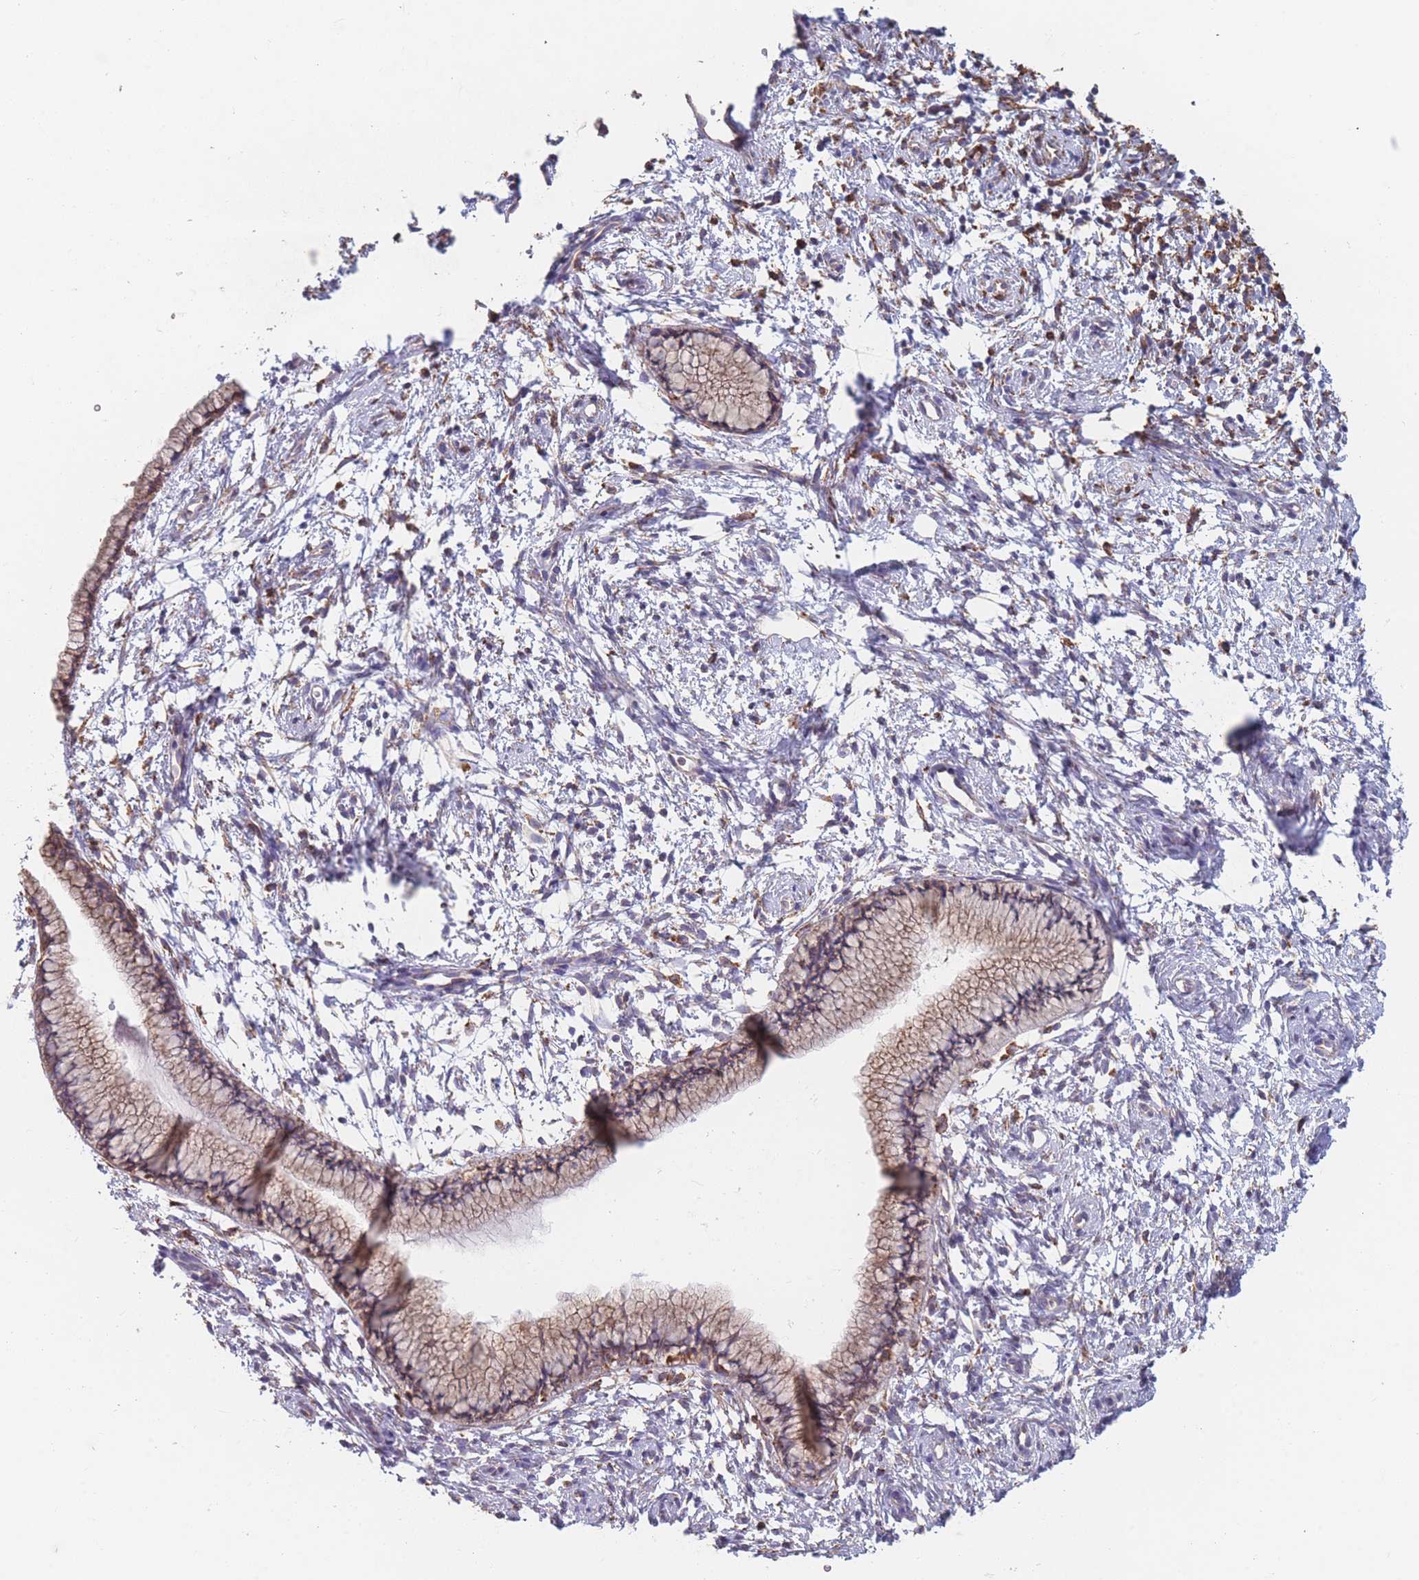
{"staining": {"intensity": "moderate", "quantity": ">75%", "location": "cytoplasmic/membranous"}, "tissue": "cervix", "cell_type": "Glandular cells", "image_type": "normal", "snomed": [{"axis": "morphology", "description": "Normal tissue, NOS"}, {"axis": "topography", "description": "Cervix"}], "caption": "Glandular cells show medium levels of moderate cytoplasmic/membranous expression in approximately >75% of cells in benign cervix.", "gene": "OR7C2", "patient": {"sex": "female", "age": 57}}